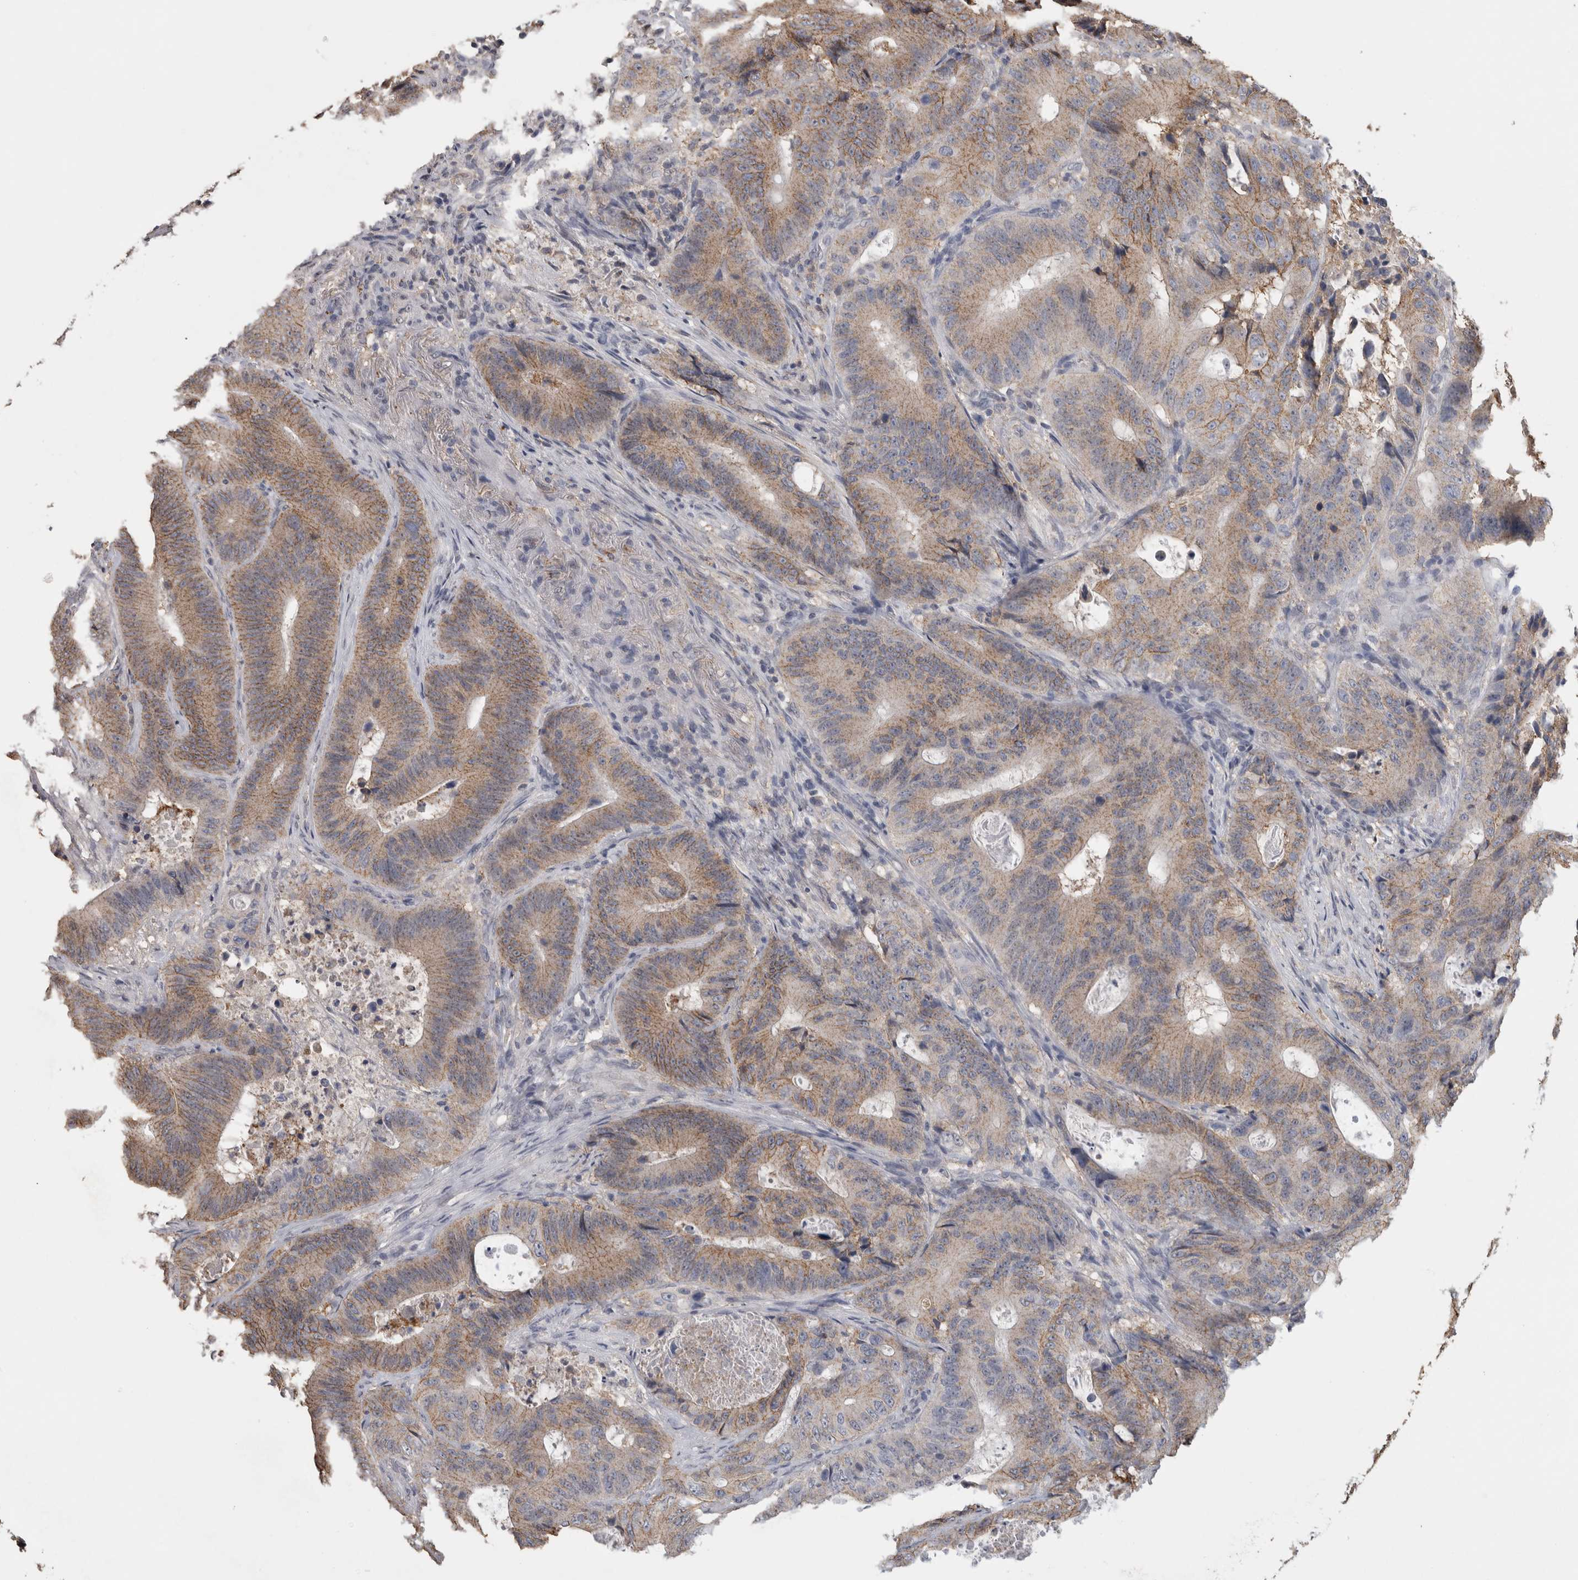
{"staining": {"intensity": "moderate", "quantity": ">75%", "location": "cytoplasmic/membranous"}, "tissue": "colorectal cancer", "cell_type": "Tumor cells", "image_type": "cancer", "snomed": [{"axis": "morphology", "description": "Adenocarcinoma, NOS"}, {"axis": "topography", "description": "Colon"}], "caption": "High-power microscopy captured an immunohistochemistry histopathology image of colorectal cancer (adenocarcinoma), revealing moderate cytoplasmic/membranous staining in about >75% of tumor cells.", "gene": "CNTFR", "patient": {"sex": "male", "age": 83}}